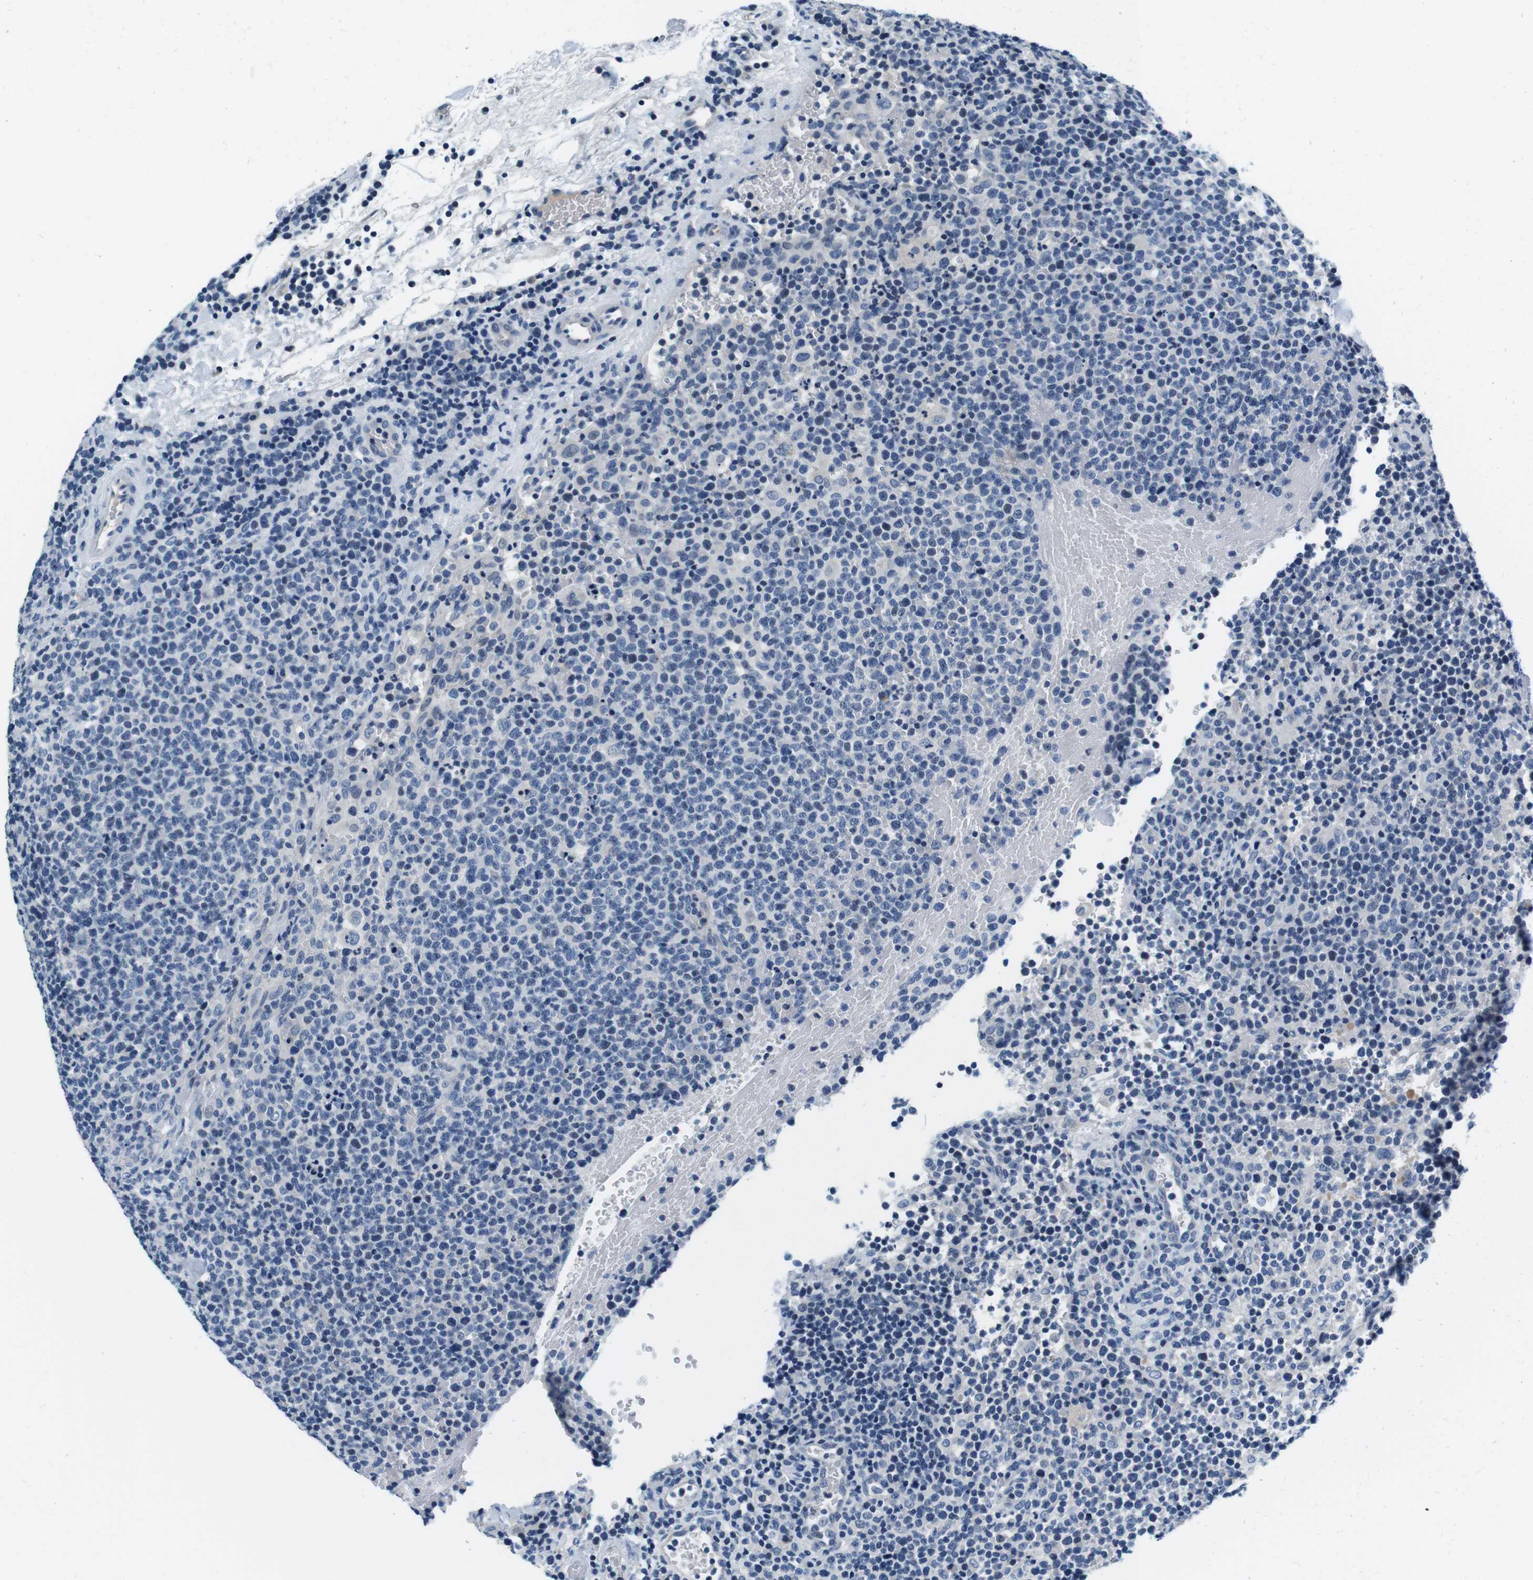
{"staining": {"intensity": "negative", "quantity": "none", "location": "none"}, "tissue": "lymphoma", "cell_type": "Tumor cells", "image_type": "cancer", "snomed": [{"axis": "morphology", "description": "Malignant lymphoma, non-Hodgkin's type, High grade"}, {"axis": "topography", "description": "Lymph node"}], "caption": "High power microscopy photomicrograph of an immunohistochemistry (IHC) histopathology image of lymphoma, revealing no significant expression in tumor cells.", "gene": "KCNJ5", "patient": {"sex": "male", "age": 61}}